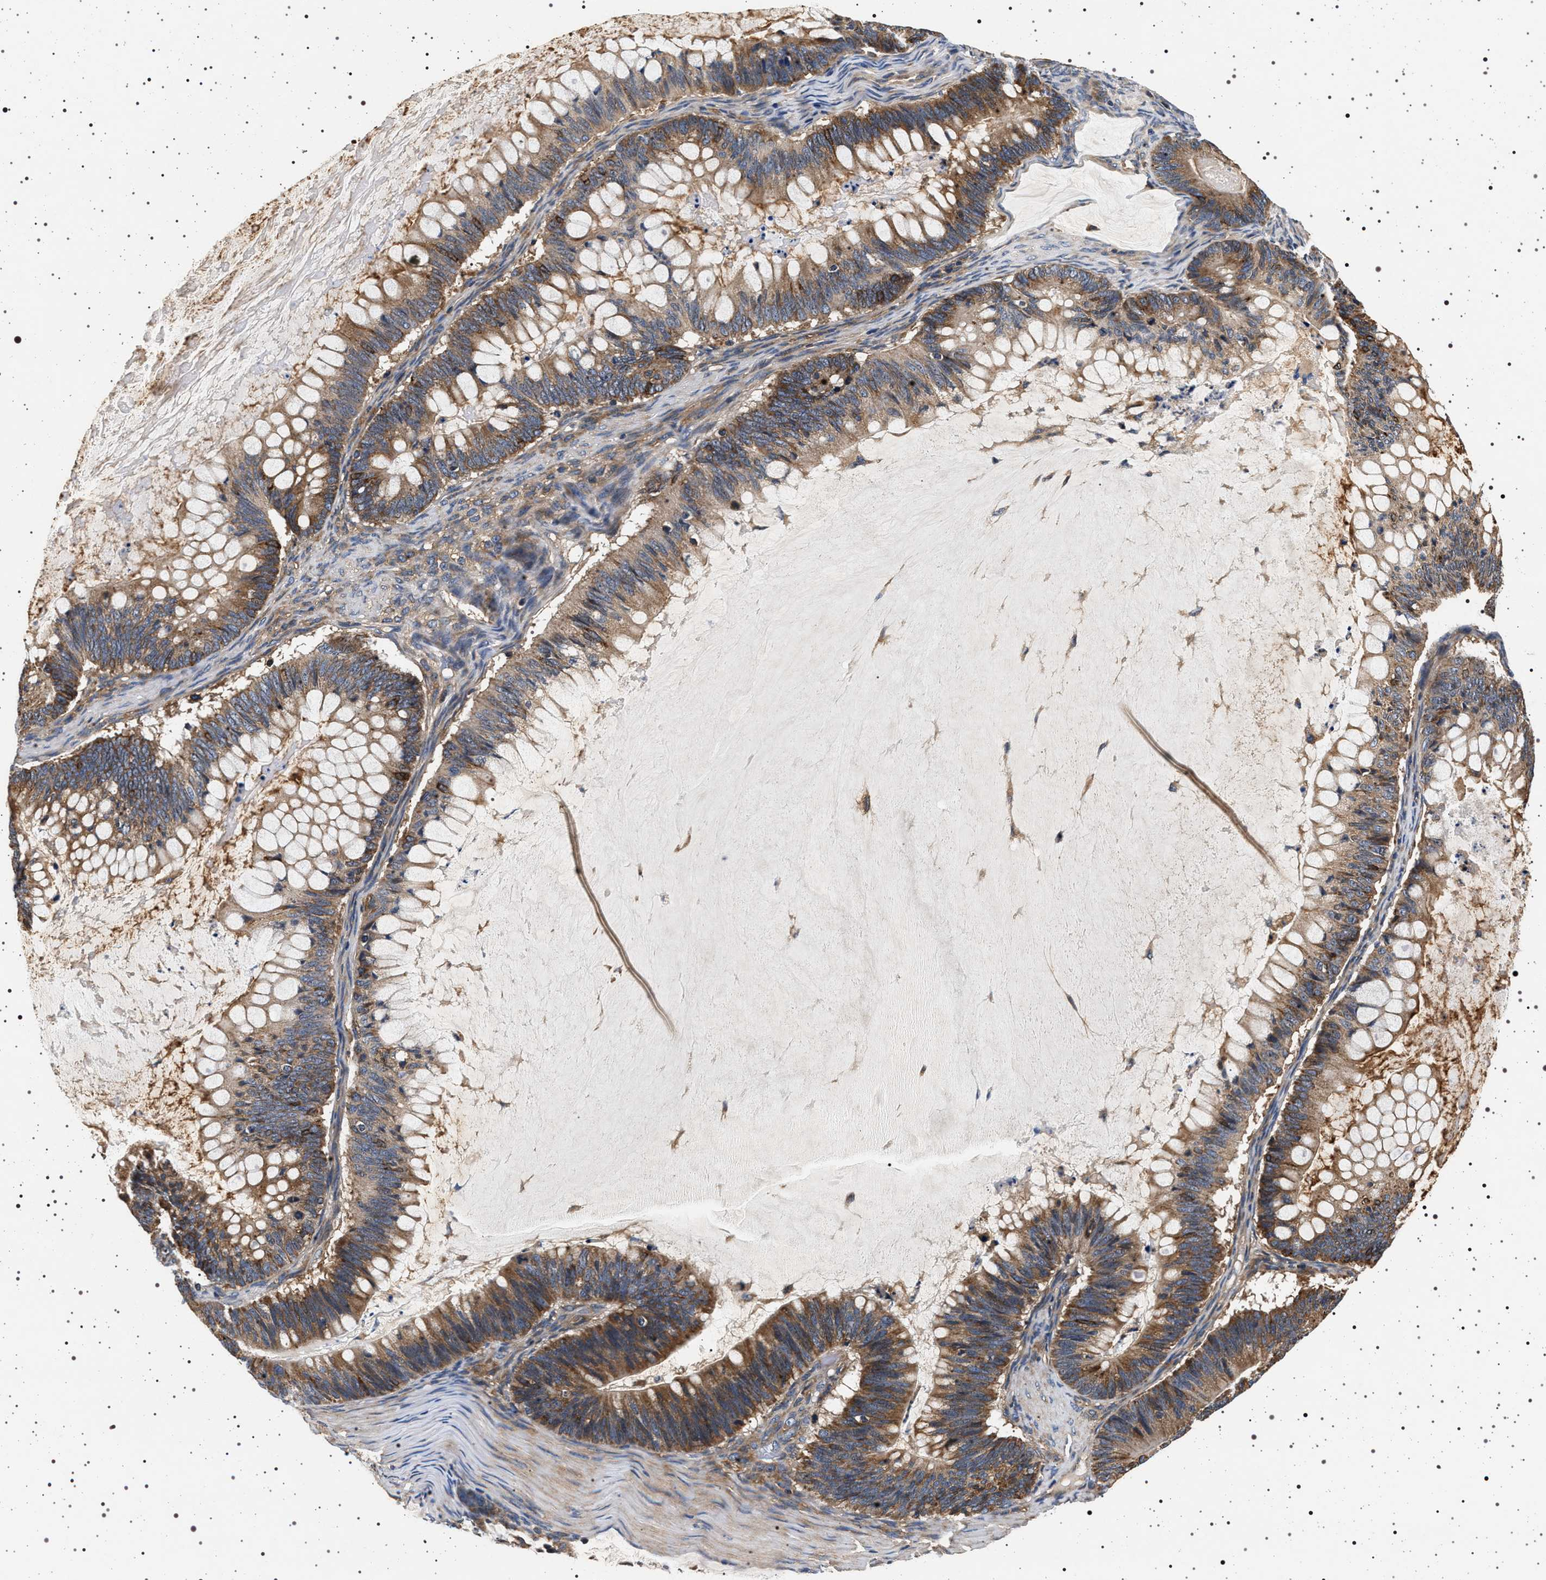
{"staining": {"intensity": "moderate", "quantity": ">75%", "location": "cytoplasmic/membranous"}, "tissue": "ovarian cancer", "cell_type": "Tumor cells", "image_type": "cancer", "snomed": [{"axis": "morphology", "description": "Cystadenocarcinoma, mucinous, NOS"}, {"axis": "topography", "description": "Ovary"}], "caption": "Immunohistochemistry (IHC) staining of ovarian cancer, which demonstrates medium levels of moderate cytoplasmic/membranous staining in approximately >75% of tumor cells indicating moderate cytoplasmic/membranous protein positivity. The staining was performed using DAB (brown) for protein detection and nuclei were counterstained in hematoxylin (blue).", "gene": "DCBLD2", "patient": {"sex": "female", "age": 61}}